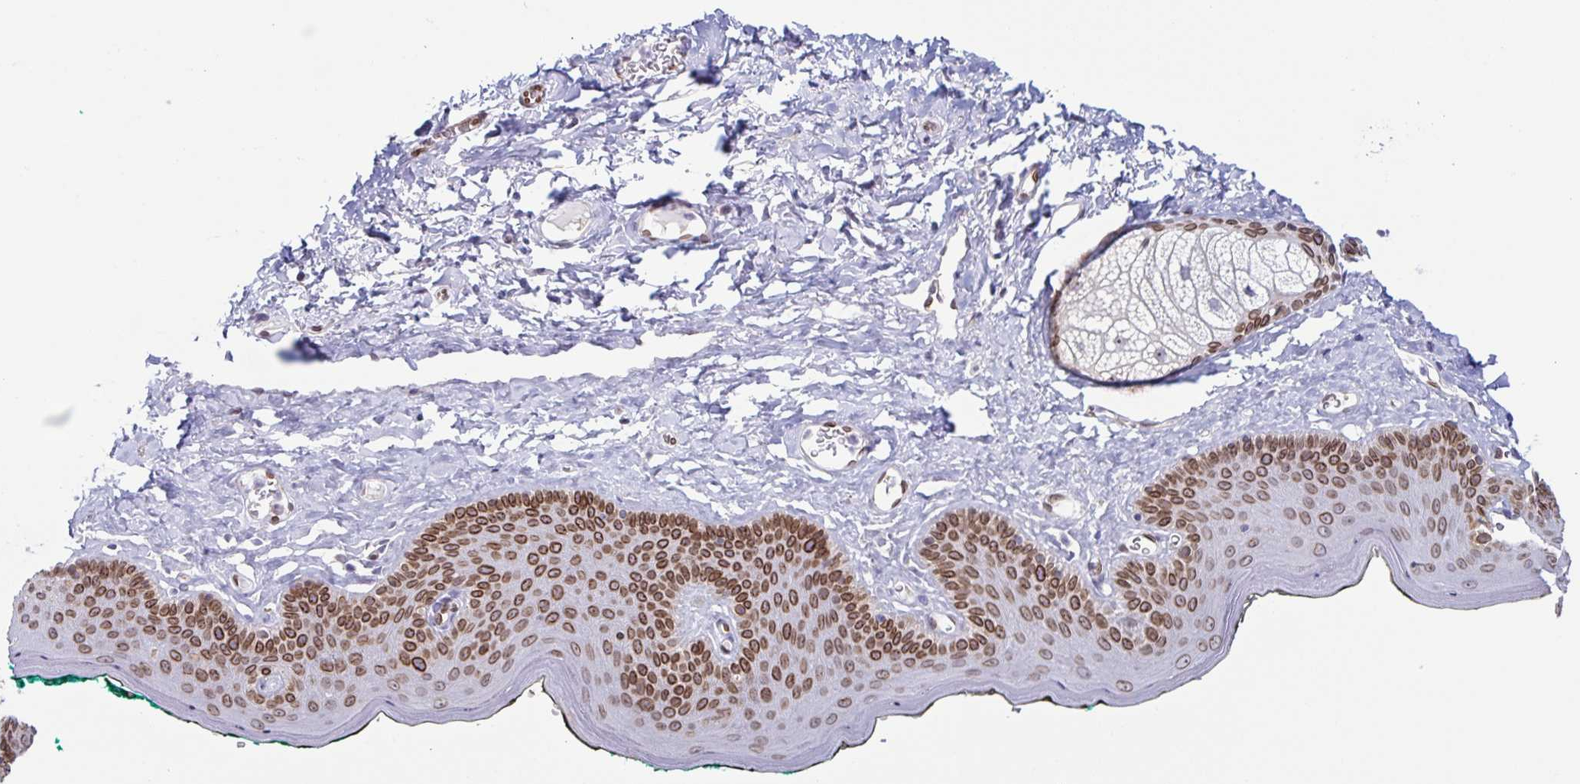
{"staining": {"intensity": "strong", "quantity": ">75%", "location": "cytoplasmic/membranous,nuclear"}, "tissue": "skin", "cell_type": "Epidermal cells", "image_type": "normal", "snomed": [{"axis": "morphology", "description": "Normal tissue, NOS"}, {"axis": "topography", "description": "Vulva"}, {"axis": "topography", "description": "Peripheral nerve tissue"}], "caption": "A brown stain shows strong cytoplasmic/membranous,nuclear positivity of a protein in epidermal cells of unremarkable human skin. The staining was performed using DAB (3,3'-diaminobenzidine) to visualize the protein expression in brown, while the nuclei were stained in blue with hematoxylin (Magnification: 20x).", "gene": "SYNE2", "patient": {"sex": "female", "age": 66}}